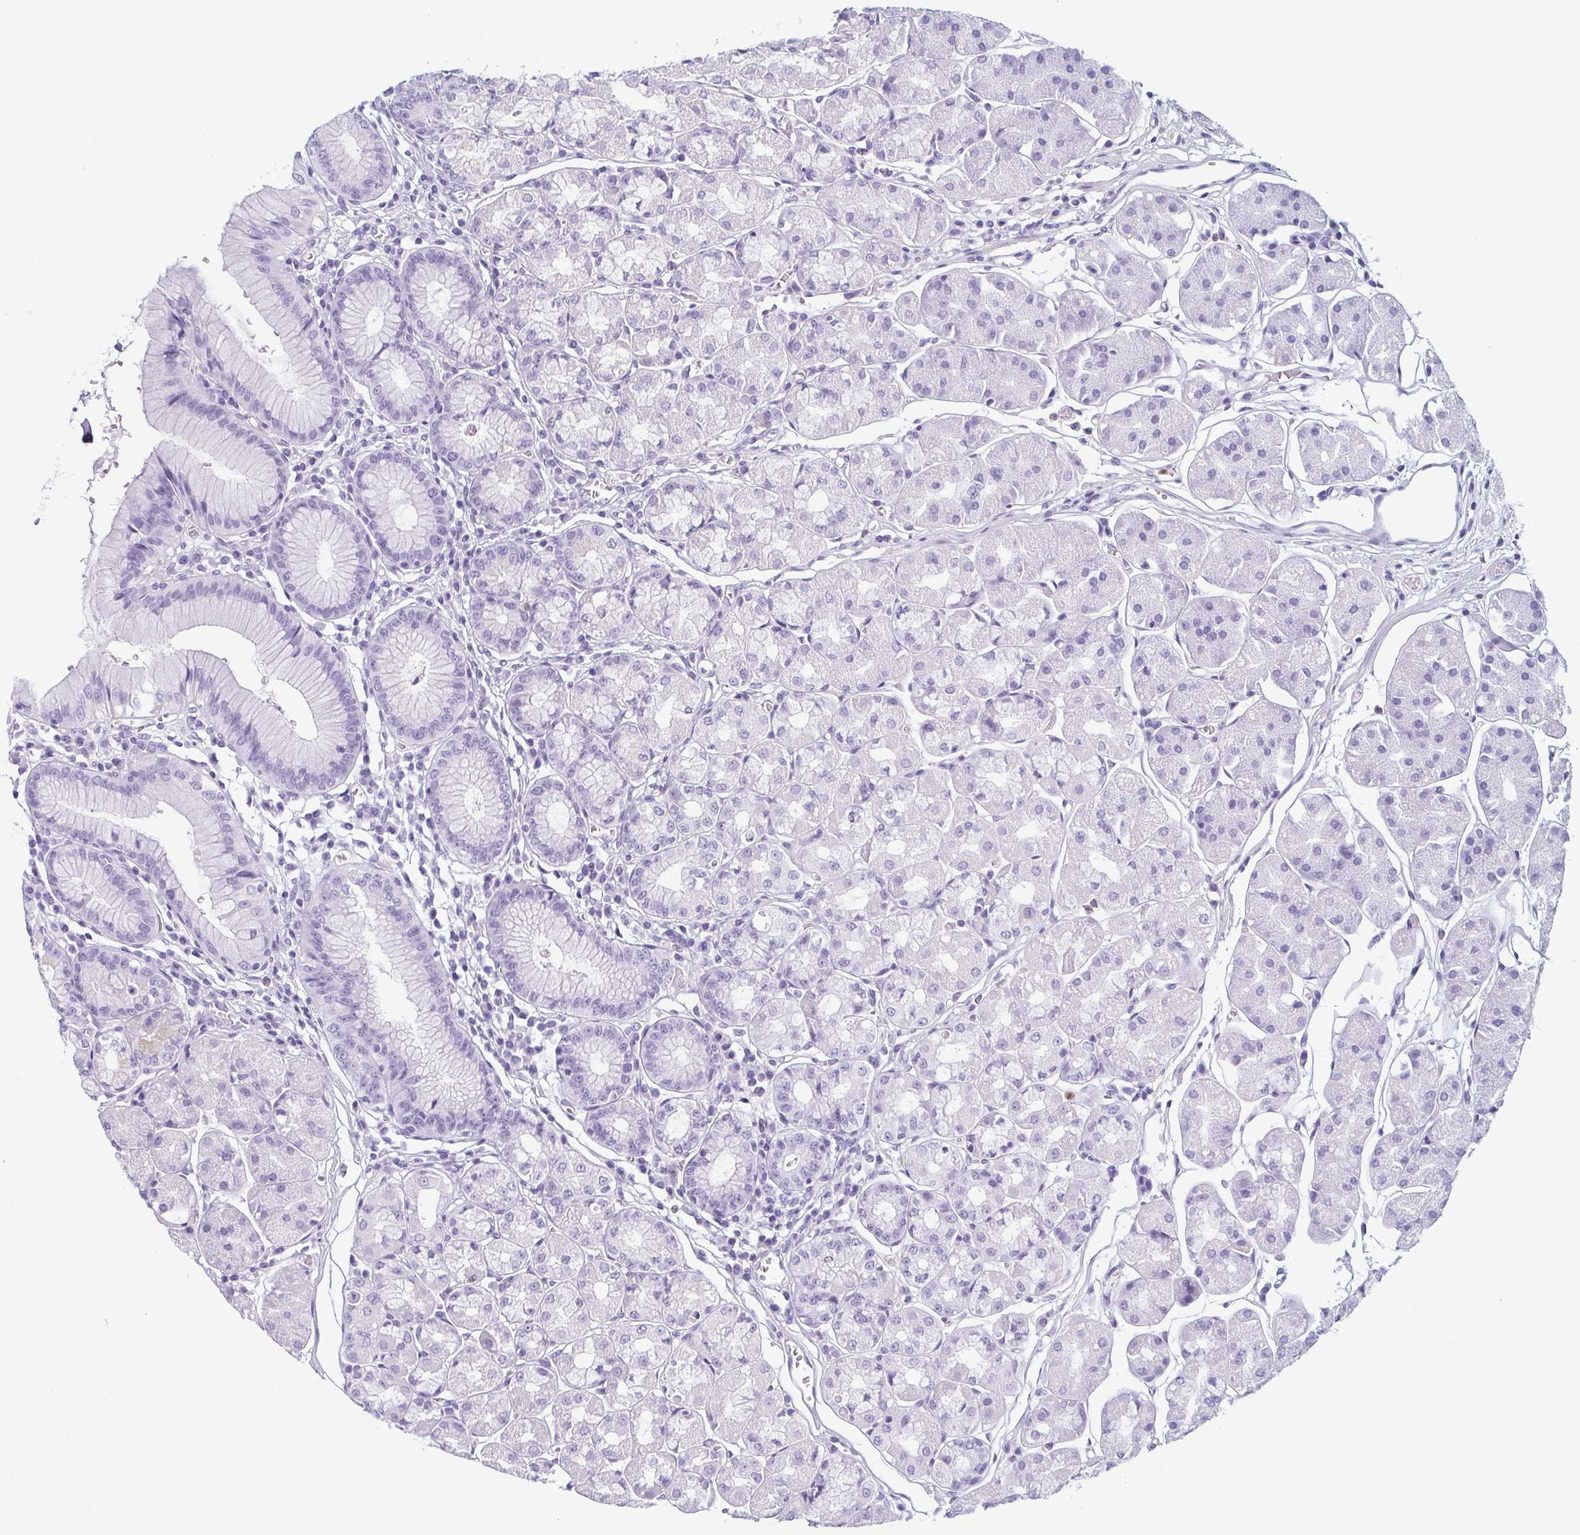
{"staining": {"intensity": "negative", "quantity": "none", "location": "none"}, "tissue": "stomach", "cell_type": "Glandular cells", "image_type": "normal", "snomed": [{"axis": "morphology", "description": "Normal tissue, NOS"}, {"axis": "topography", "description": "Stomach"}], "caption": "DAB immunohistochemical staining of unremarkable human stomach exhibits no significant expression in glandular cells. (Stains: DAB immunohistochemistry with hematoxylin counter stain, Microscopy: brightfield microscopy at high magnification).", "gene": "CDA", "patient": {"sex": "male", "age": 55}}